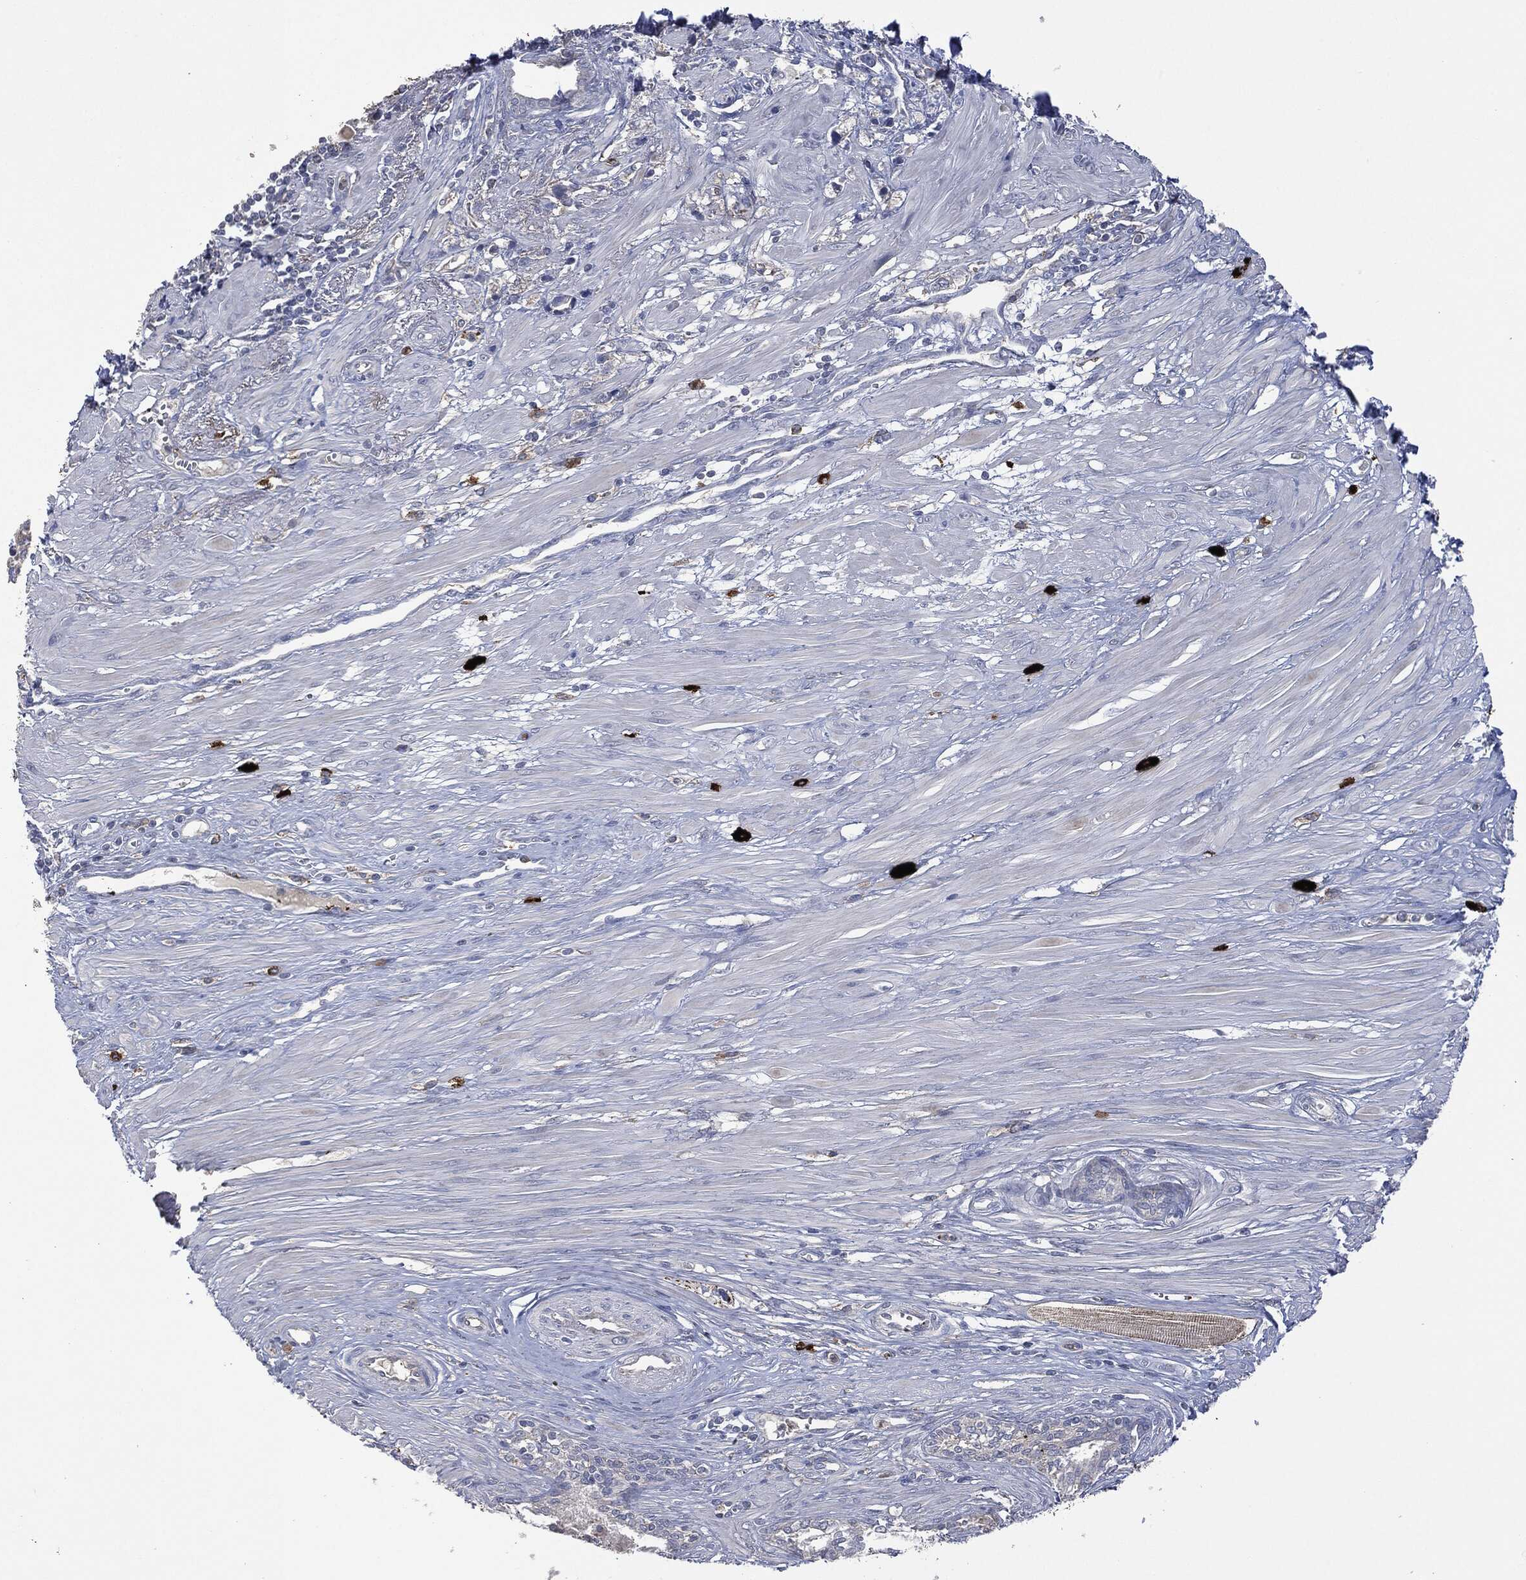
{"staining": {"intensity": "moderate", "quantity": "<25%", "location": "cytoplasmic/membranous"}, "tissue": "prostate cancer", "cell_type": "Tumor cells", "image_type": "cancer", "snomed": [{"axis": "morphology", "description": "Adenocarcinoma, NOS"}, {"axis": "topography", "description": "Prostate and seminal vesicle, NOS"}, {"axis": "topography", "description": "Prostate"}], "caption": "A histopathology image of human prostate adenocarcinoma stained for a protein shows moderate cytoplasmic/membranous brown staining in tumor cells. (IHC, brightfield microscopy, high magnification).", "gene": "CD33", "patient": {"sex": "male", "age": 79}}